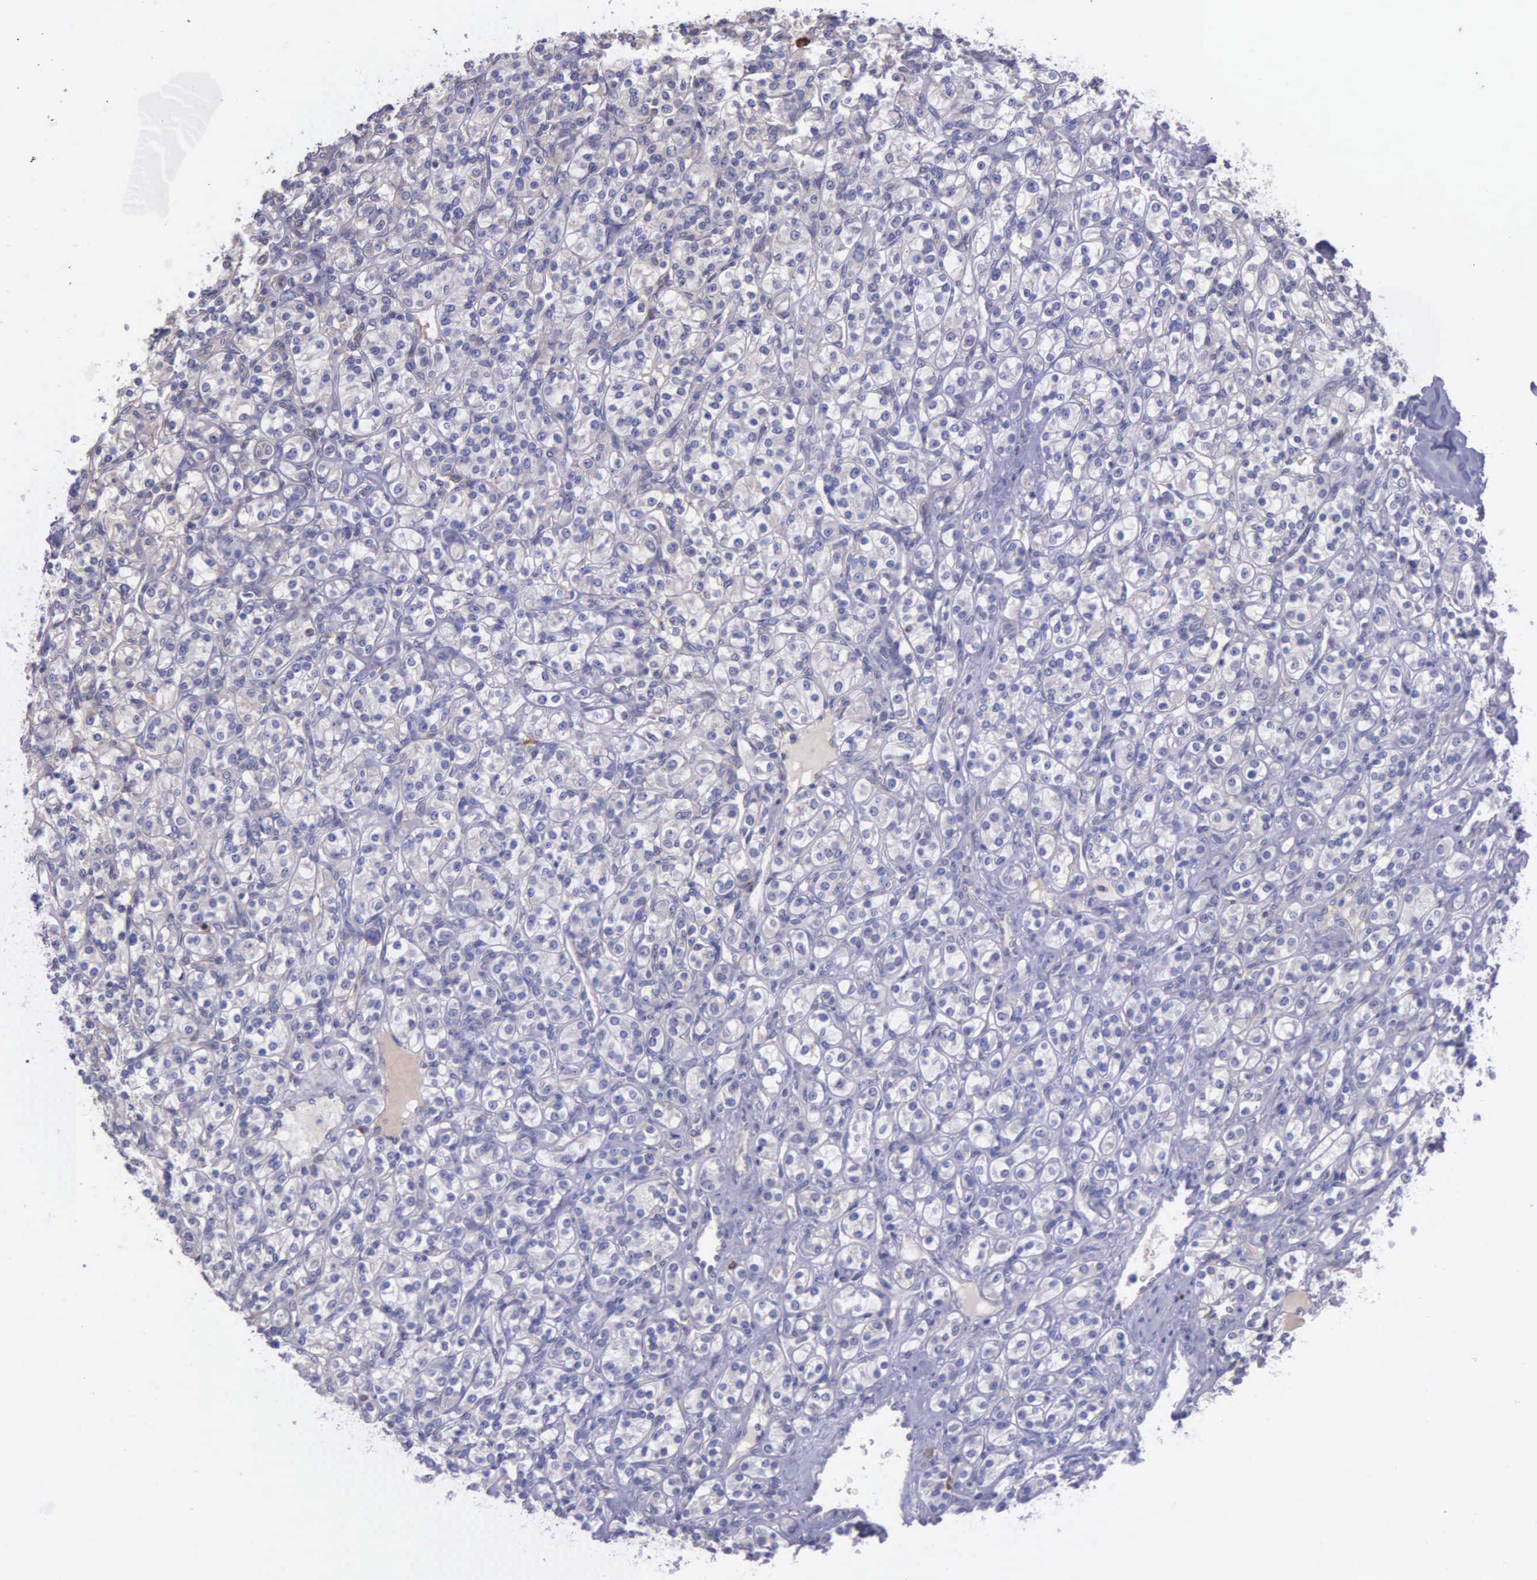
{"staining": {"intensity": "negative", "quantity": "none", "location": "none"}, "tissue": "renal cancer", "cell_type": "Tumor cells", "image_type": "cancer", "snomed": [{"axis": "morphology", "description": "Adenocarcinoma, NOS"}, {"axis": "topography", "description": "Kidney"}], "caption": "This is an IHC image of human renal adenocarcinoma. There is no positivity in tumor cells.", "gene": "ZC3H12B", "patient": {"sex": "male", "age": 77}}